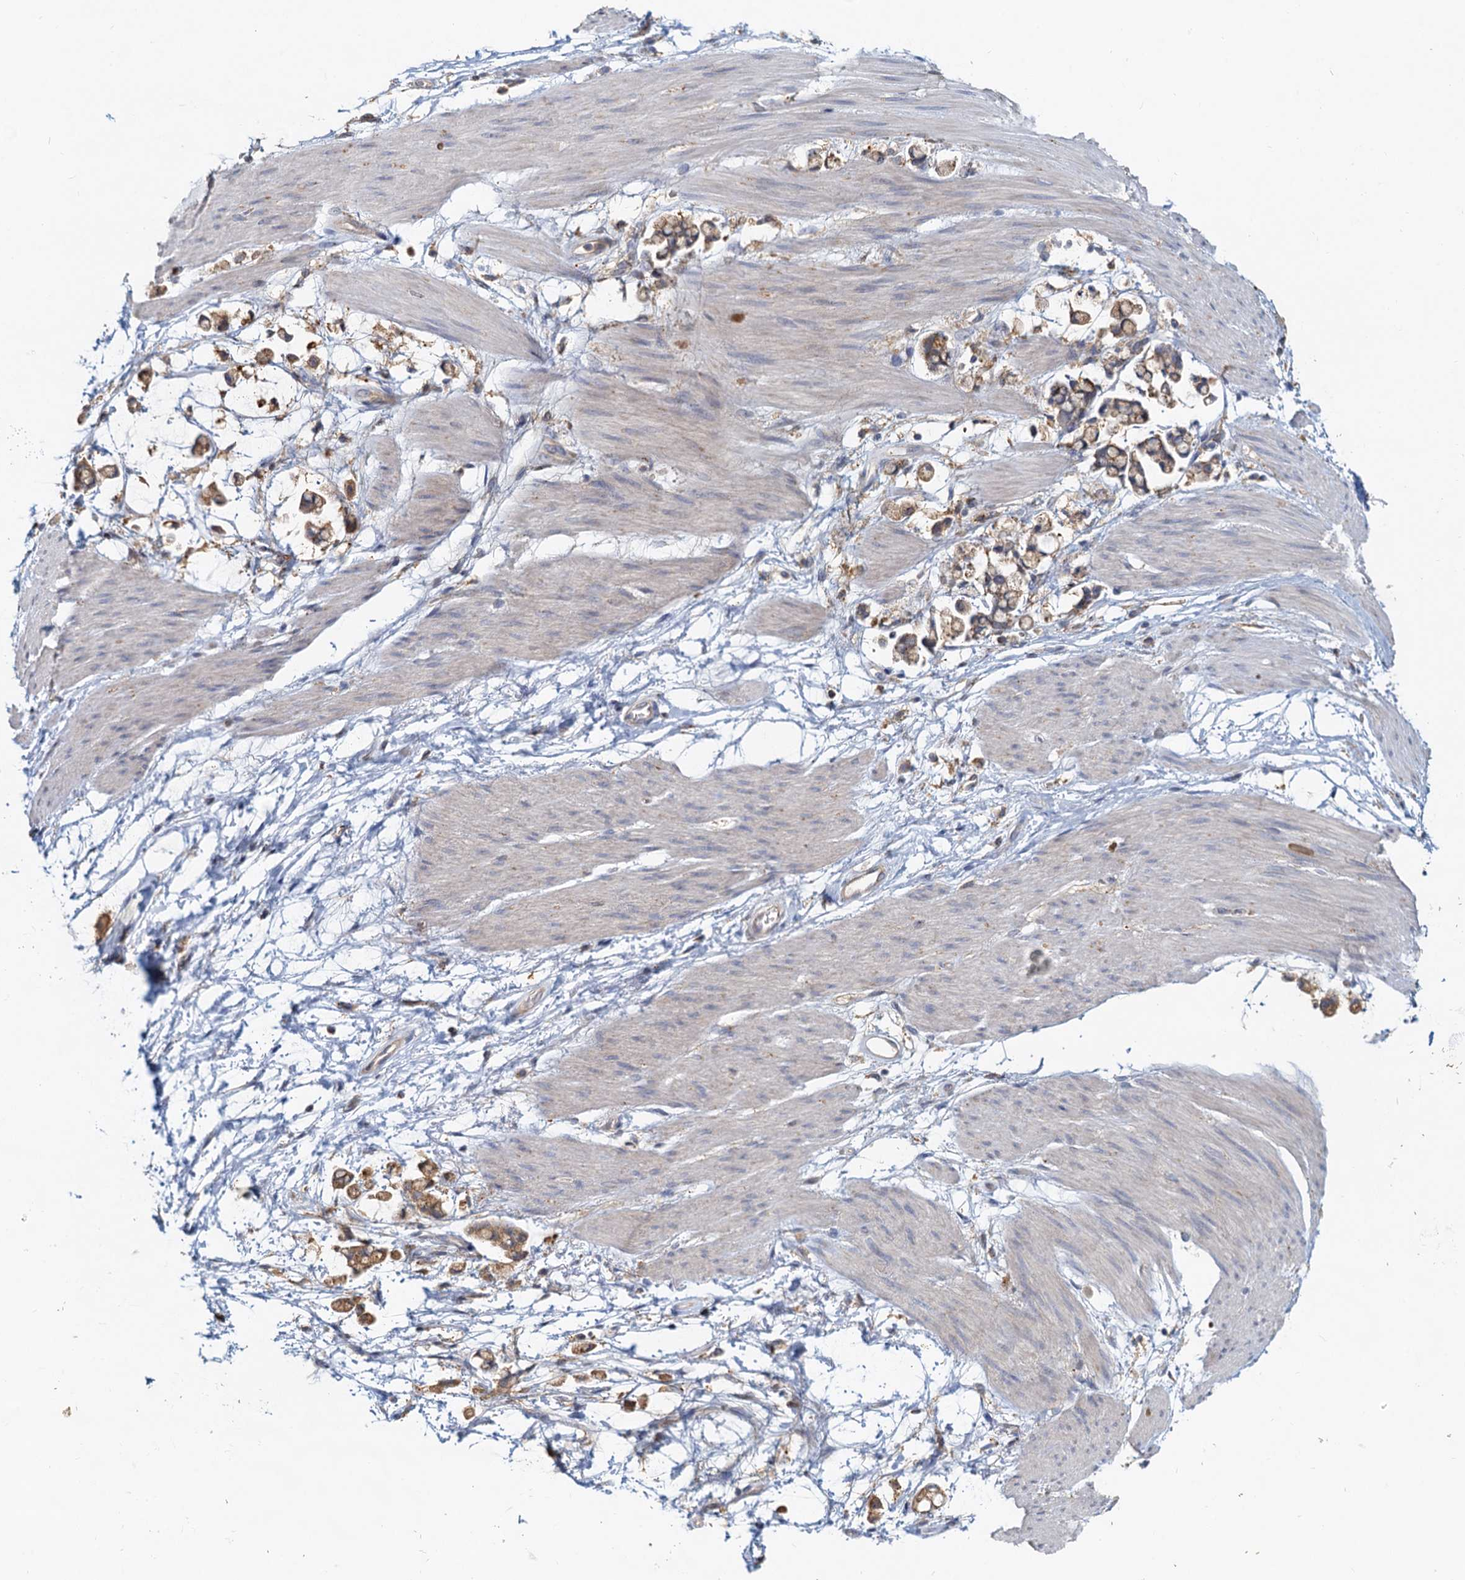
{"staining": {"intensity": "weak", "quantity": ">75%", "location": "cytoplasmic/membranous"}, "tissue": "stomach cancer", "cell_type": "Tumor cells", "image_type": "cancer", "snomed": [{"axis": "morphology", "description": "Adenocarcinoma, NOS"}, {"axis": "topography", "description": "Stomach"}], "caption": "Brown immunohistochemical staining in stomach cancer displays weak cytoplasmic/membranous positivity in about >75% of tumor cells. (IHC, brightfield microscopy, high magnification).", "gene": "TOLLIP", "patient": {"sex": "female", "age": 60}}